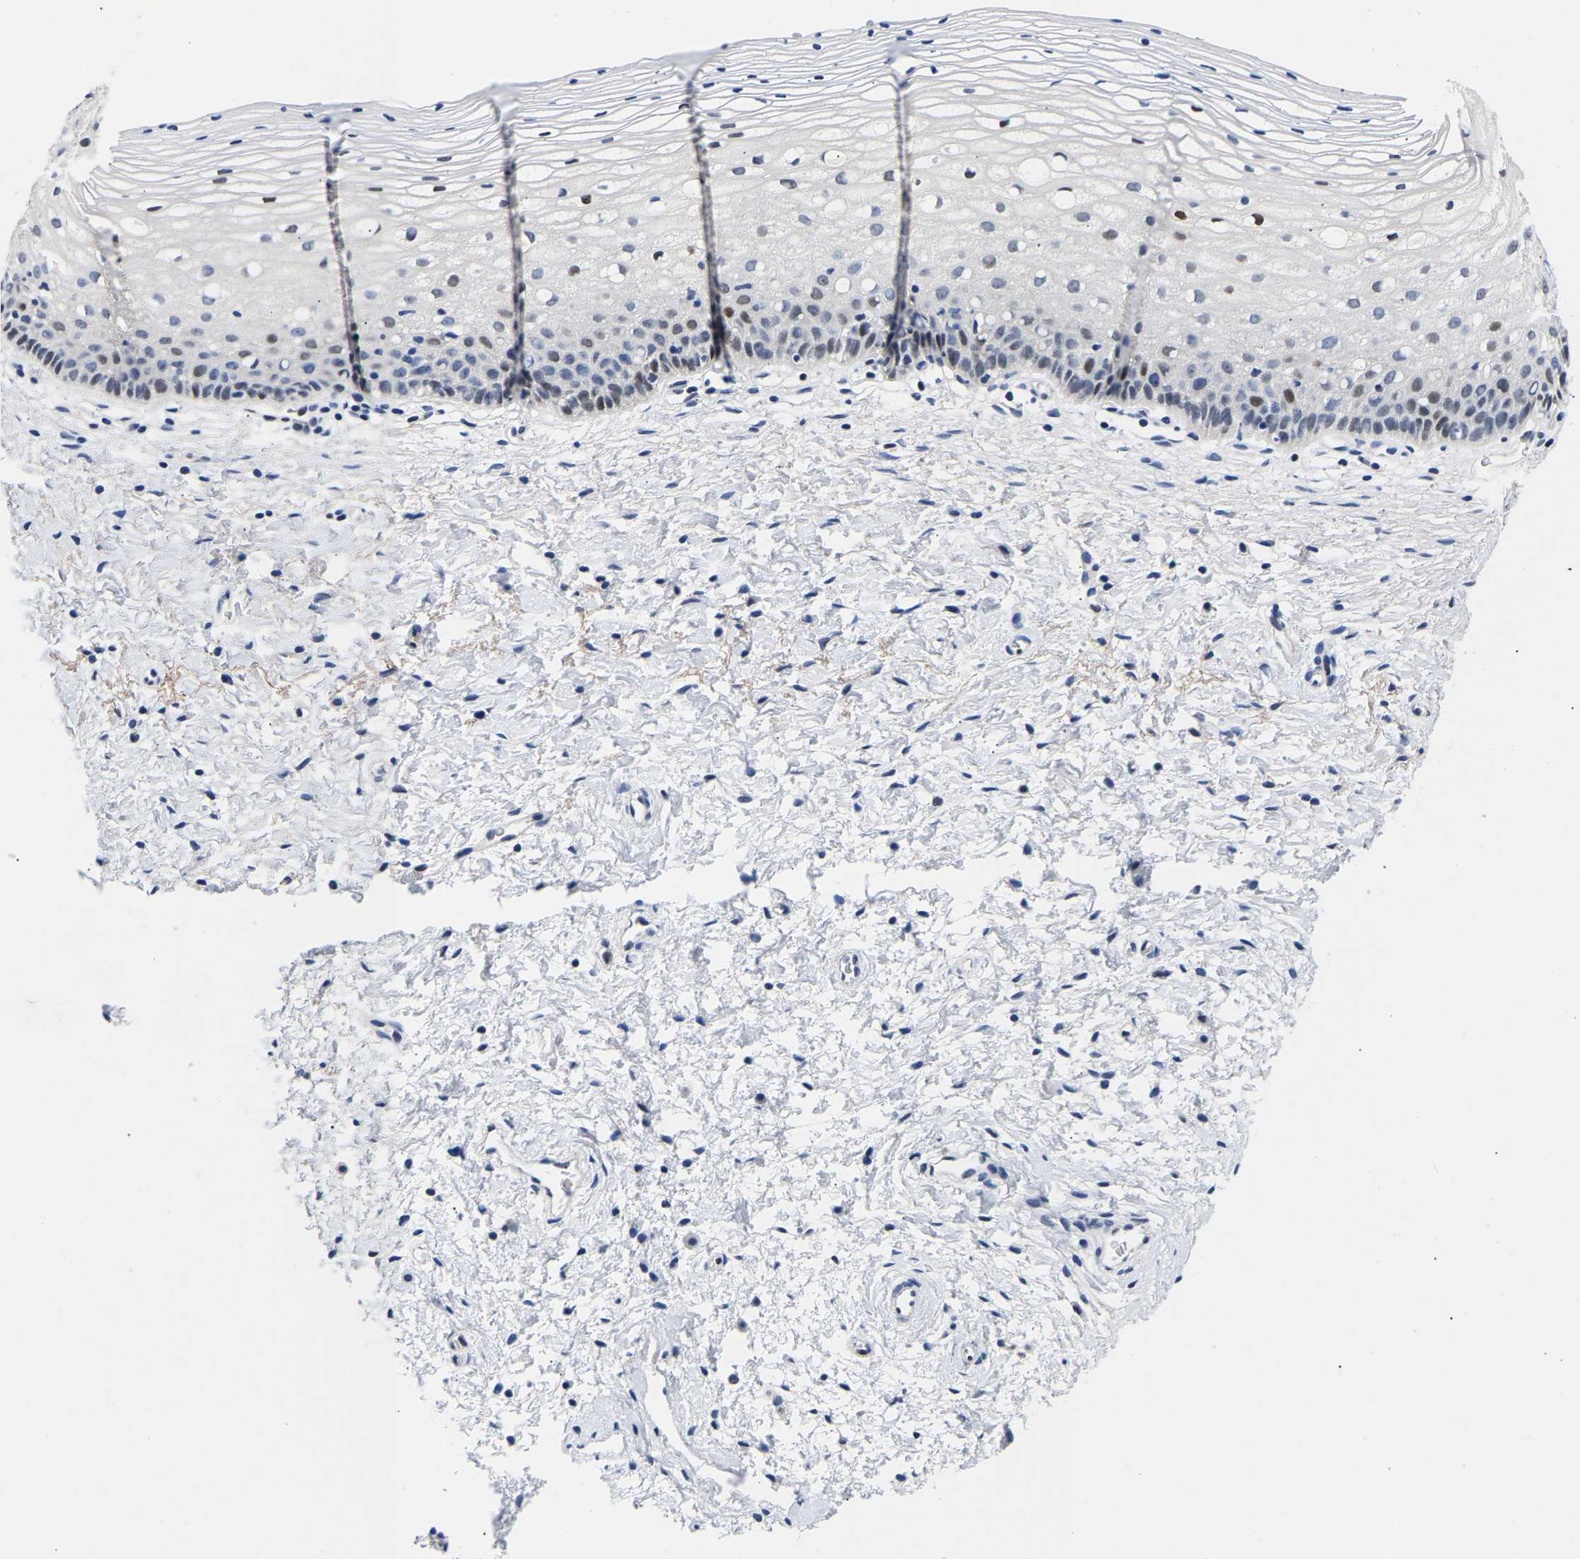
{"staining": {"intensity": "strong", "quantity": "25%-75%", "location": "nuclear"}, "tissue": "cervix", "cell_type": "Squamous epithelial cells", "image_type": "normal", "snomed": [{"axis": "morphology", "description": "Normal tissue, NOS"}, {"axis": "topography", "description": "Cervix"}], "caption": "Cervix stained with a brown dye reveals strong nuclear positive positivity in about 25%-75% of squamous epithelial cells.", "gene": "PTRHD1", "patient": {"sex": "female", "age": 72}}